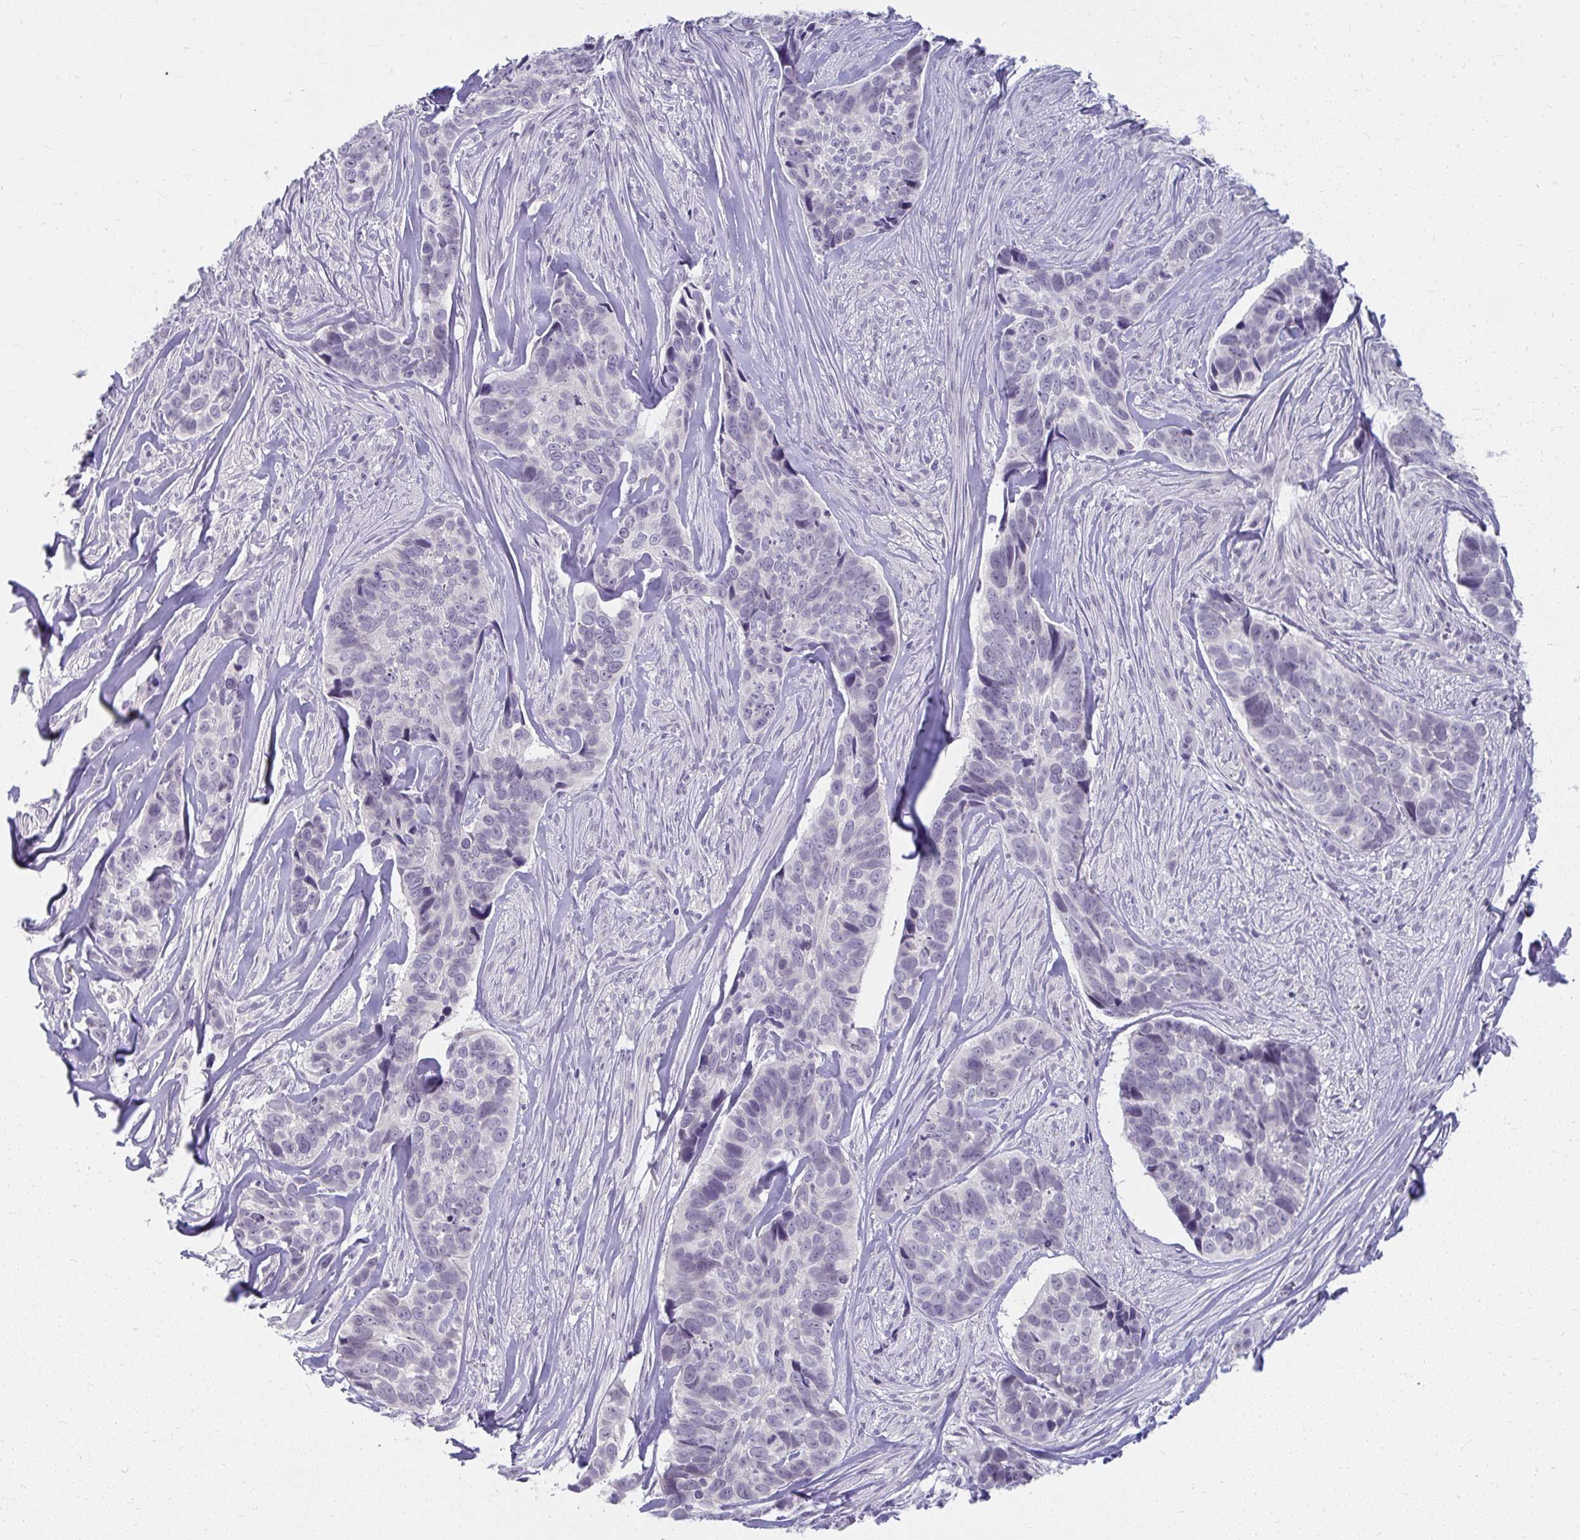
{"staining": {"intensity": "negative", "quantity": "none", "location": "none"}, "tissue": "skin cancer", "cell_type": "Tumor cells", "image_type": "cancer", "snomed": [{"axis": "morphology", "description": "Basal cell carcinoma"}, {"axis": "topography", "description": "Skin"}], "caption": "A photomicrograph of human skin cancer (basal cell carcinoma) is negative for staining in tumor cells.", "gene": "UGT3A2", "patient": {"sex": "female", "age": 82}}